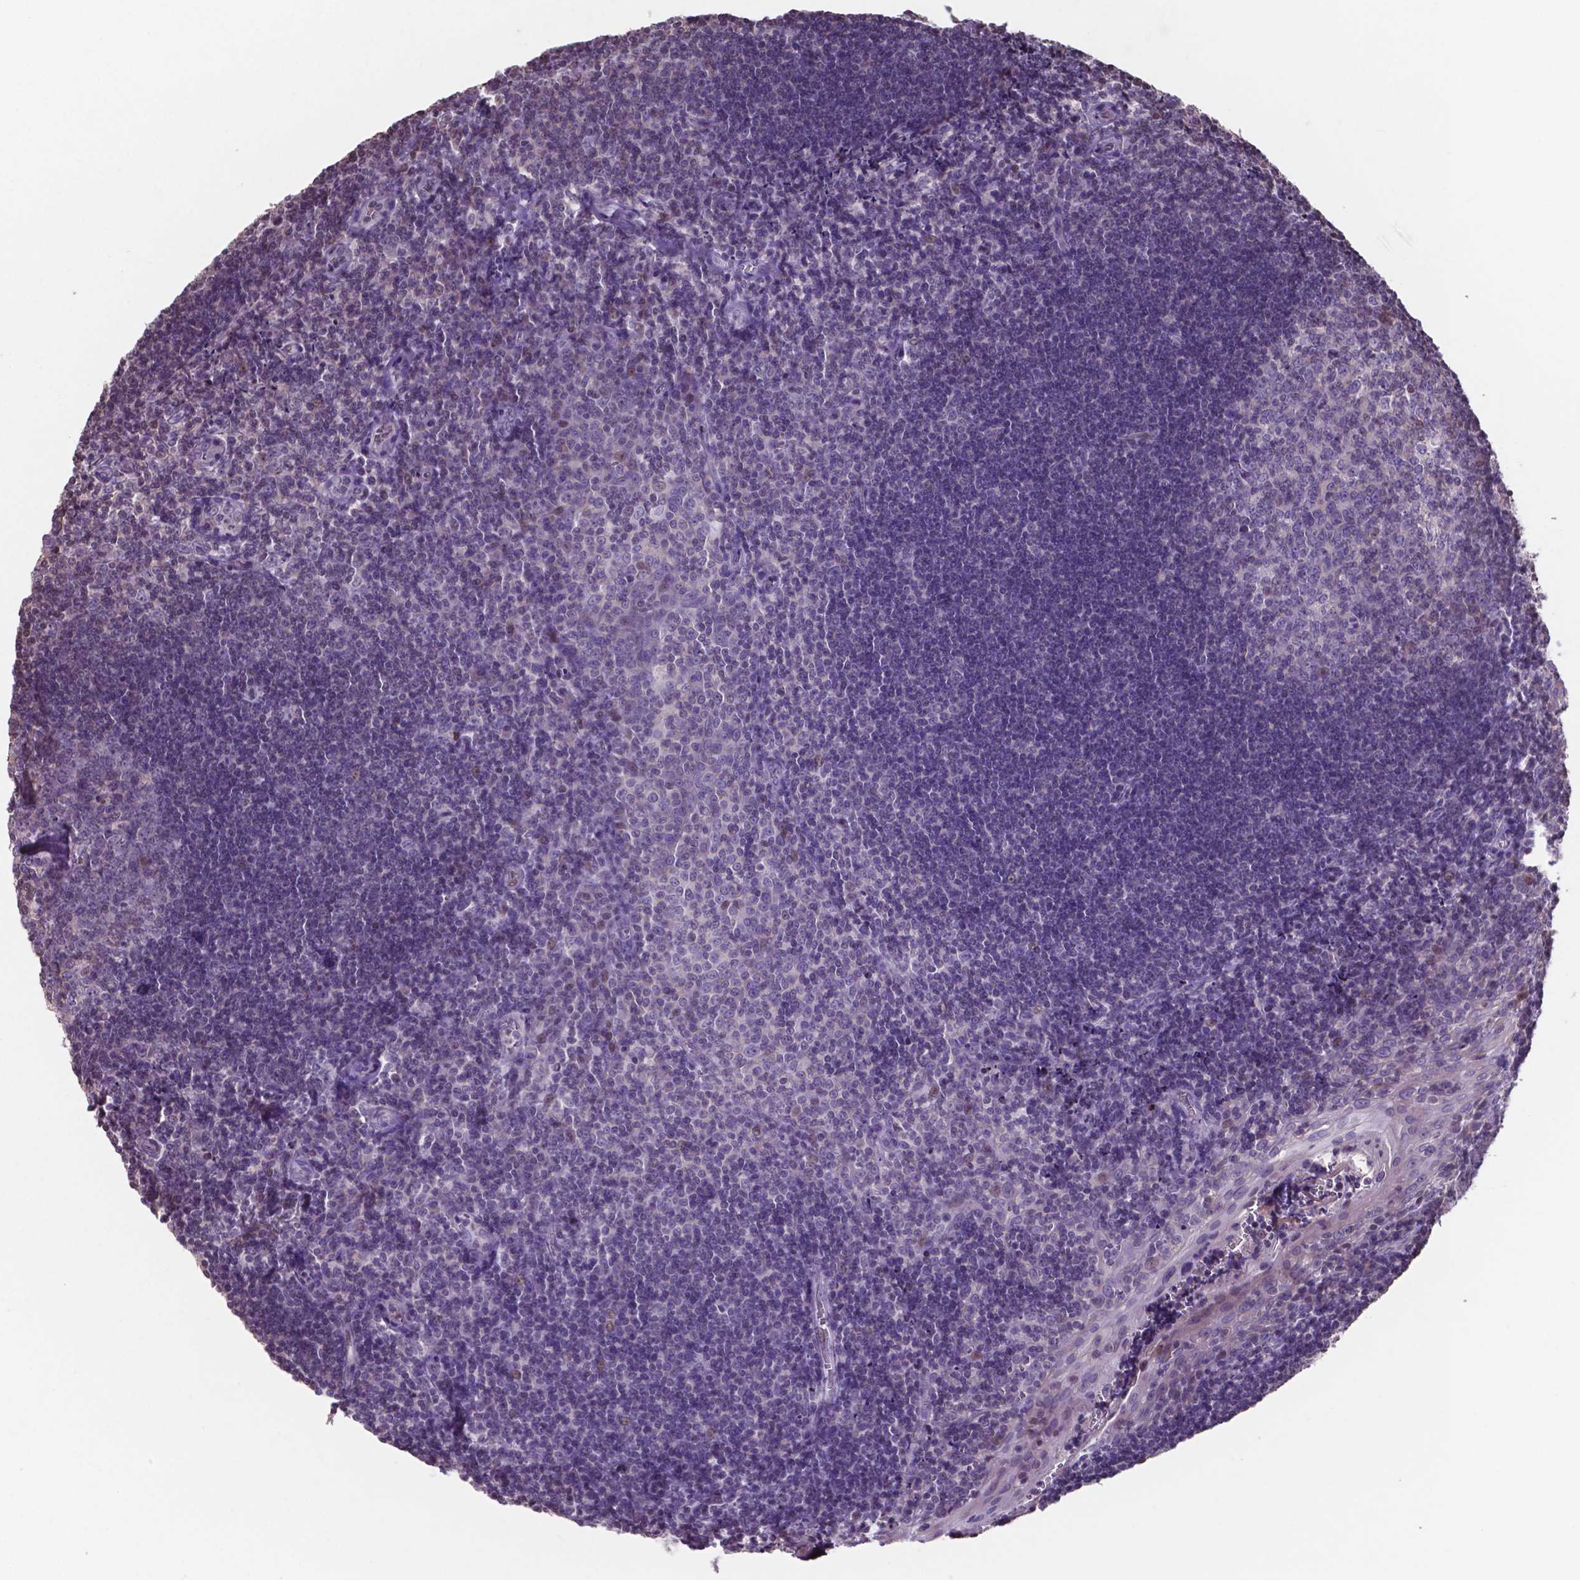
{"staining": {"intensity": "weak", "quantity": "25%-75%", "location": "nuclear"}, "tissue": "tonsil", "cell_type": "Germinal center cells", "image_type": "normal", "snomed": [{"axis": "morphology", "description": "Normal tissue, NOS"}, {"axis": "morphology", "description": "Inflammation, NOS"}, {"axis": "topography", "description": "Tonsil"}], "caption": "This micrograph demonstrates normal tonsil stained with IHC to label a protein in brown. The nuclear of germinal center cells show weak positivity for the protein. Nuclei are counter-stained blue.", "gene": "MLC1", "patient": {"sex": "female", "age": 31}}